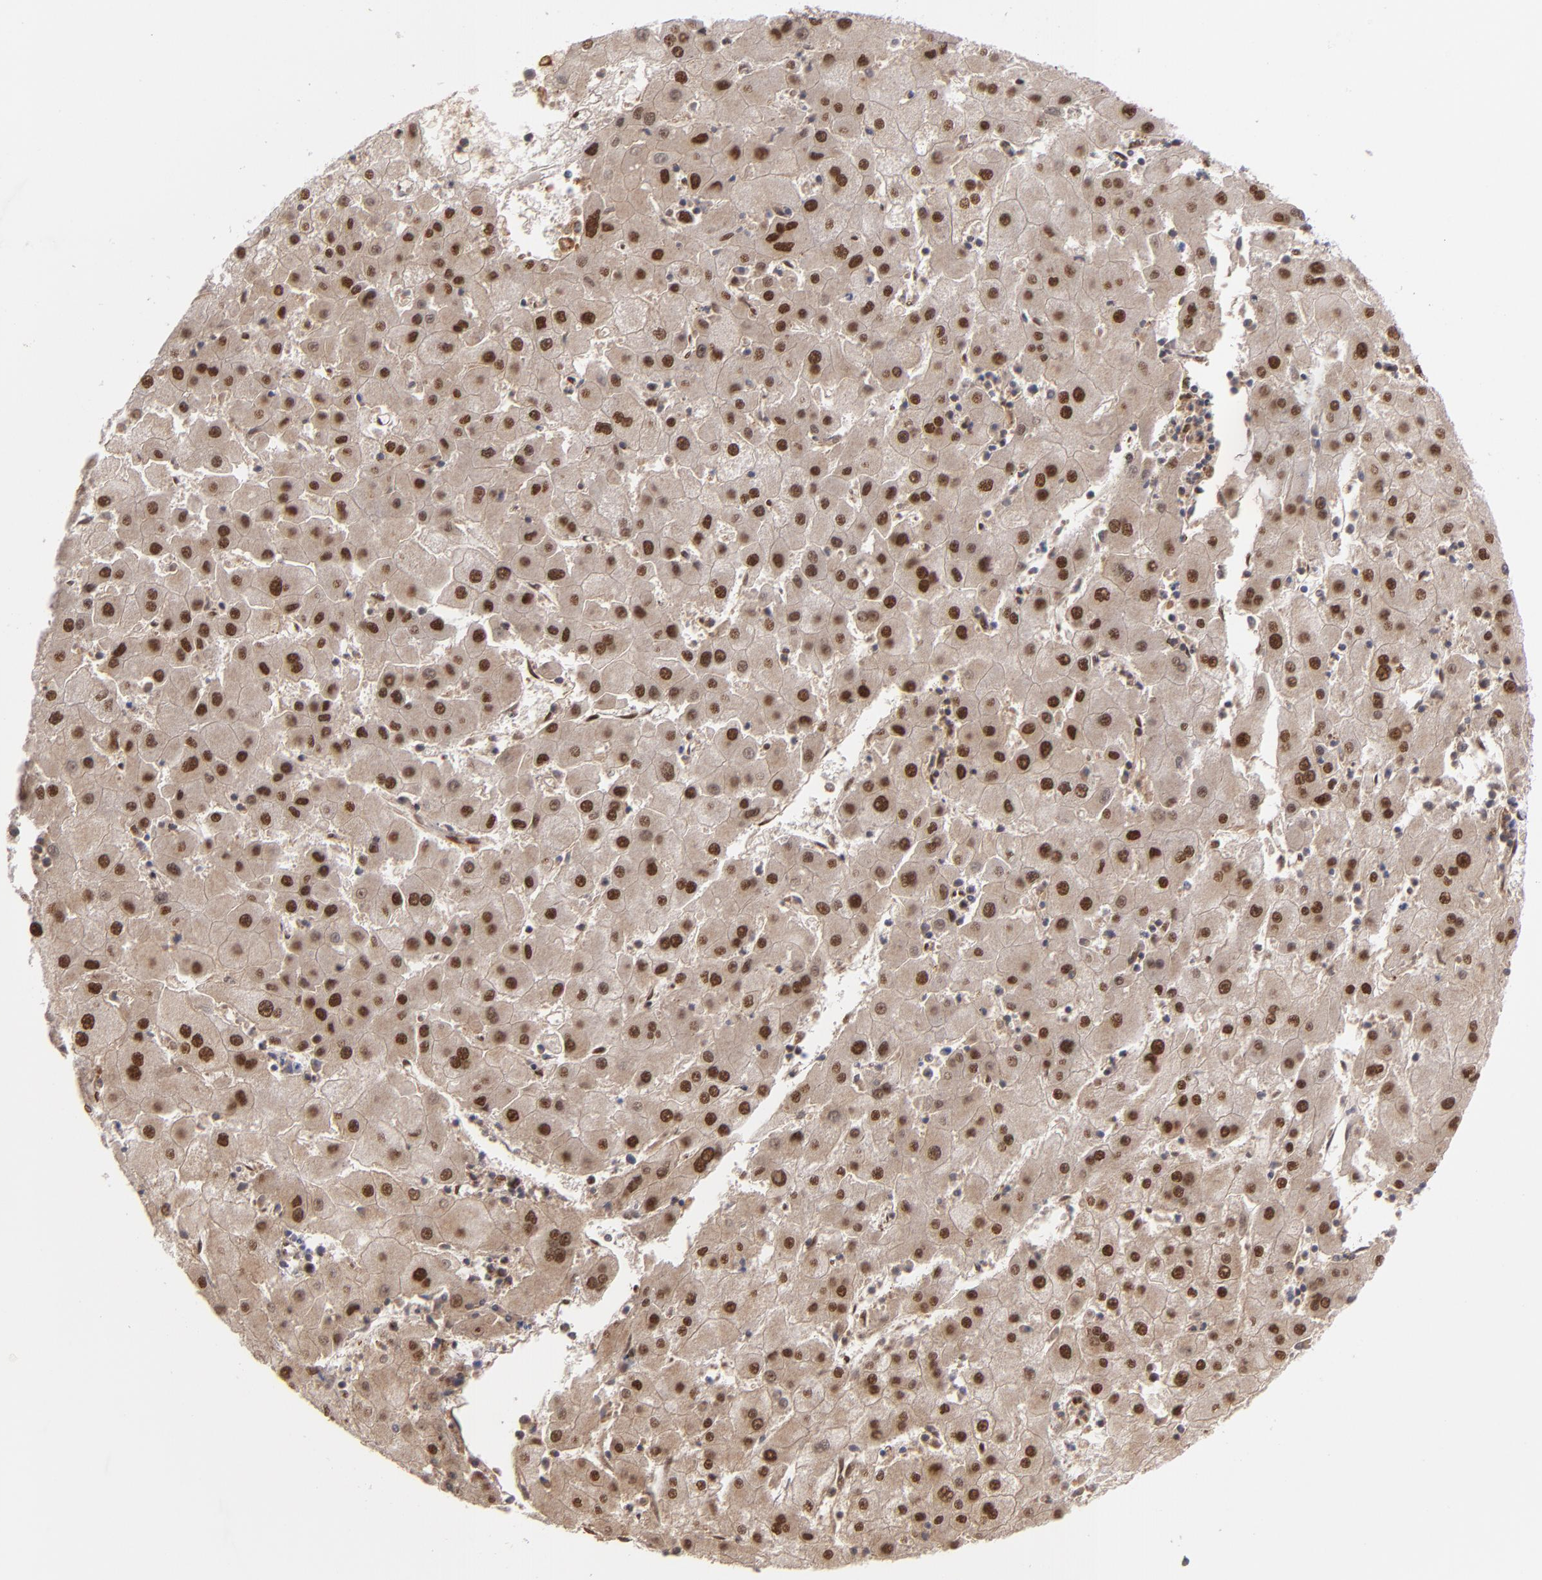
{"staining": {"intensity": "strong", "quantity": ">75%", "location": "nuclear"}, "tissue": "liver cancer", "cell_type": "Tumor cells", "image_type": "cancer", "snomed": [{"axis": "morphology", "description": "Carcinoma, Hepatocellular, NOS"}, {"axis": "topography", "description": "Liver"}], "caption": "Brown immunohistochemical staining in hepatocellular carcinoma (liver) exhibits strong nuclear positivity in about >75% of tumor cells. (DAB = brown stain, brightfield microscopy at high magnification).", "gene": "ZNF234", "patient": {"sex": "male", "age": 72}}